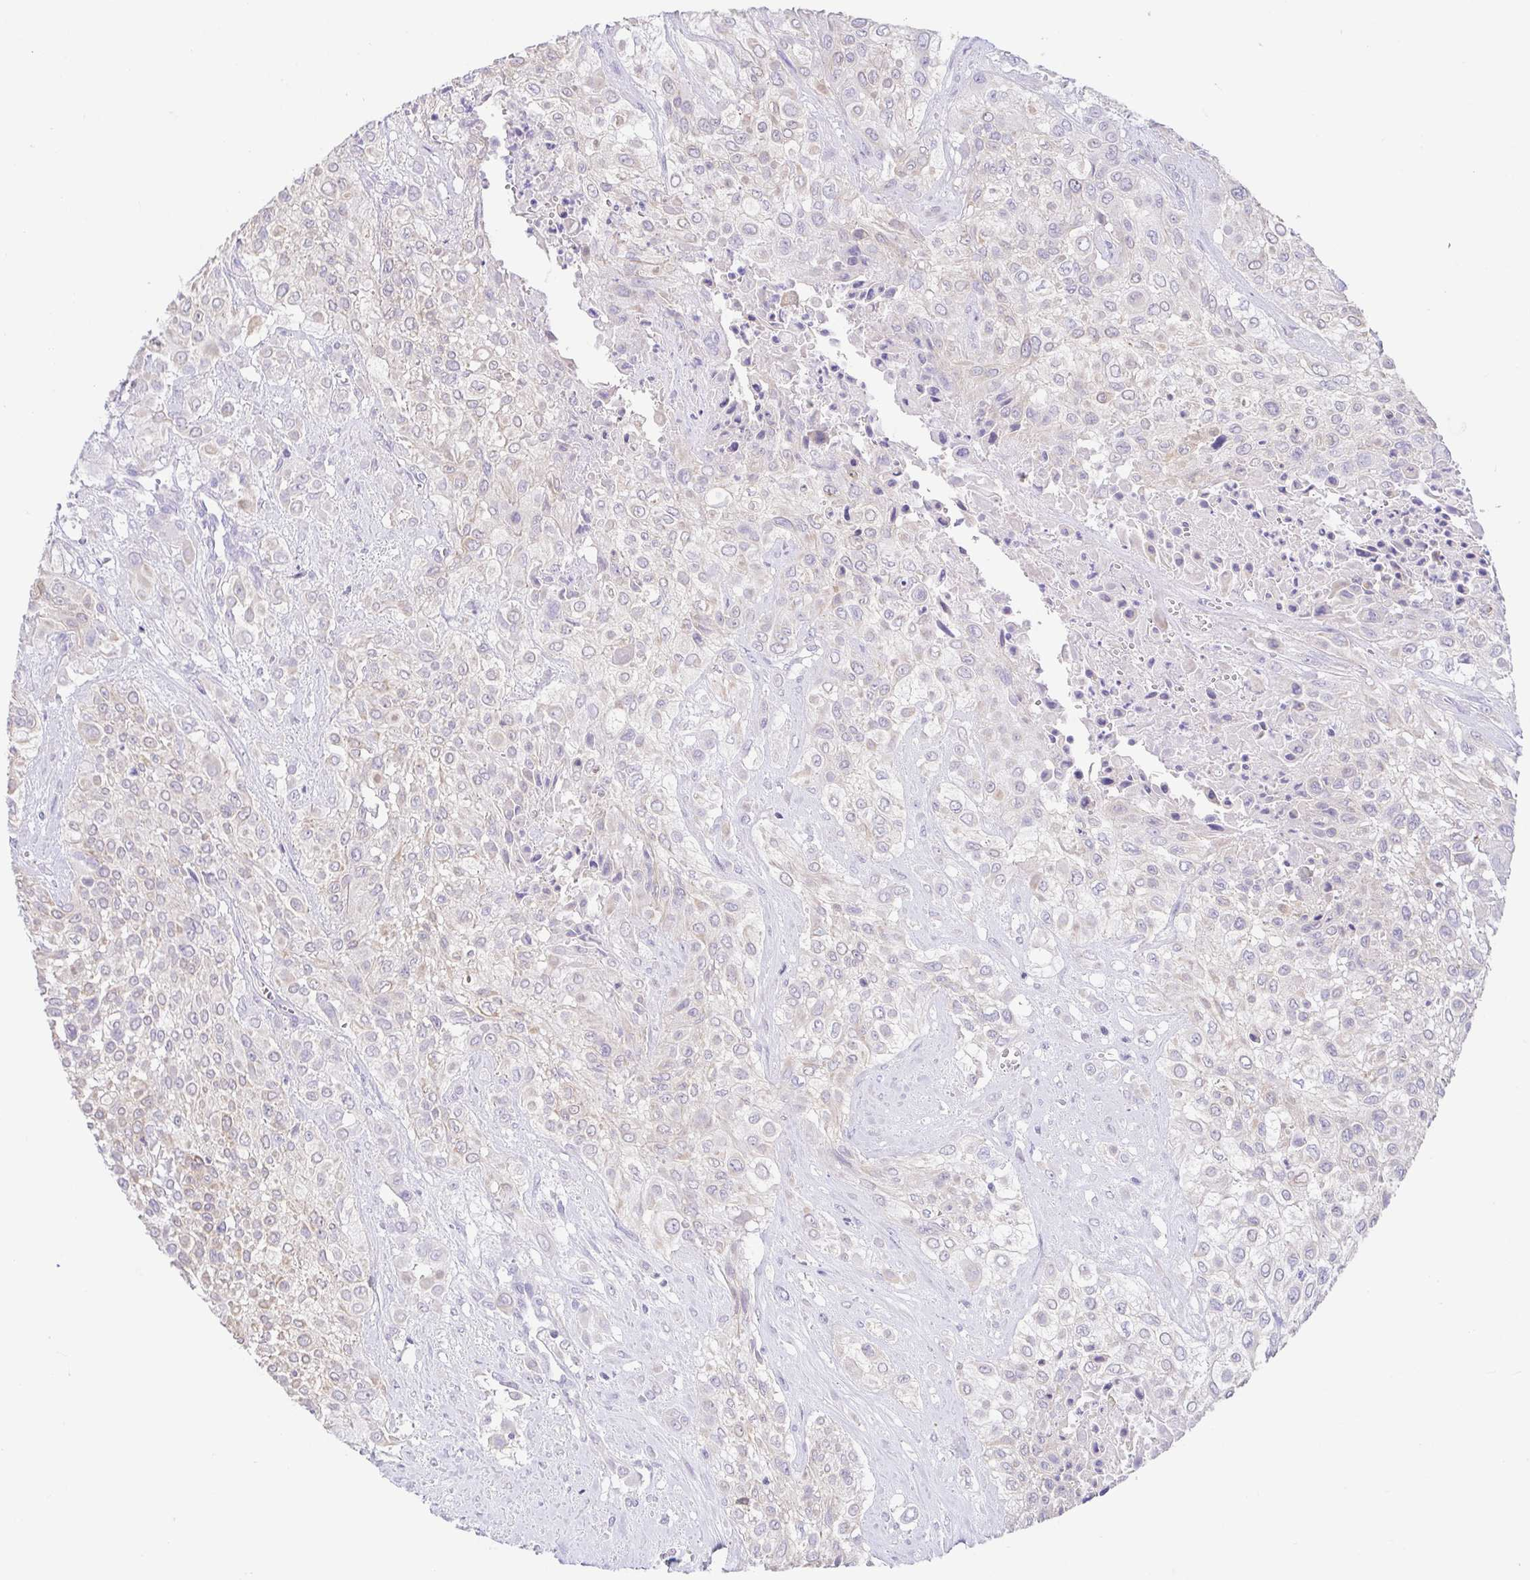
{"staining": {"intensity": "weak", "quantity": "<25%", "location": "cytoplasmic/membranous"}, "tissue": "urothelial cancer", "cell_type": "Tumor cells", "image_type": "cancer", "snomed": [{"axis": "morphology", "description": "Urothelial carcinoma, High grade"}, {"axis": "topography", "description": "Urinary bladder"}], "caption": "This is a micrograph of immunohistochemistry staining of urothelial cancer, which shows no staining in tumor cells.", "gene": "FABP3", "patient": {"sex": "male", "age": 57}}